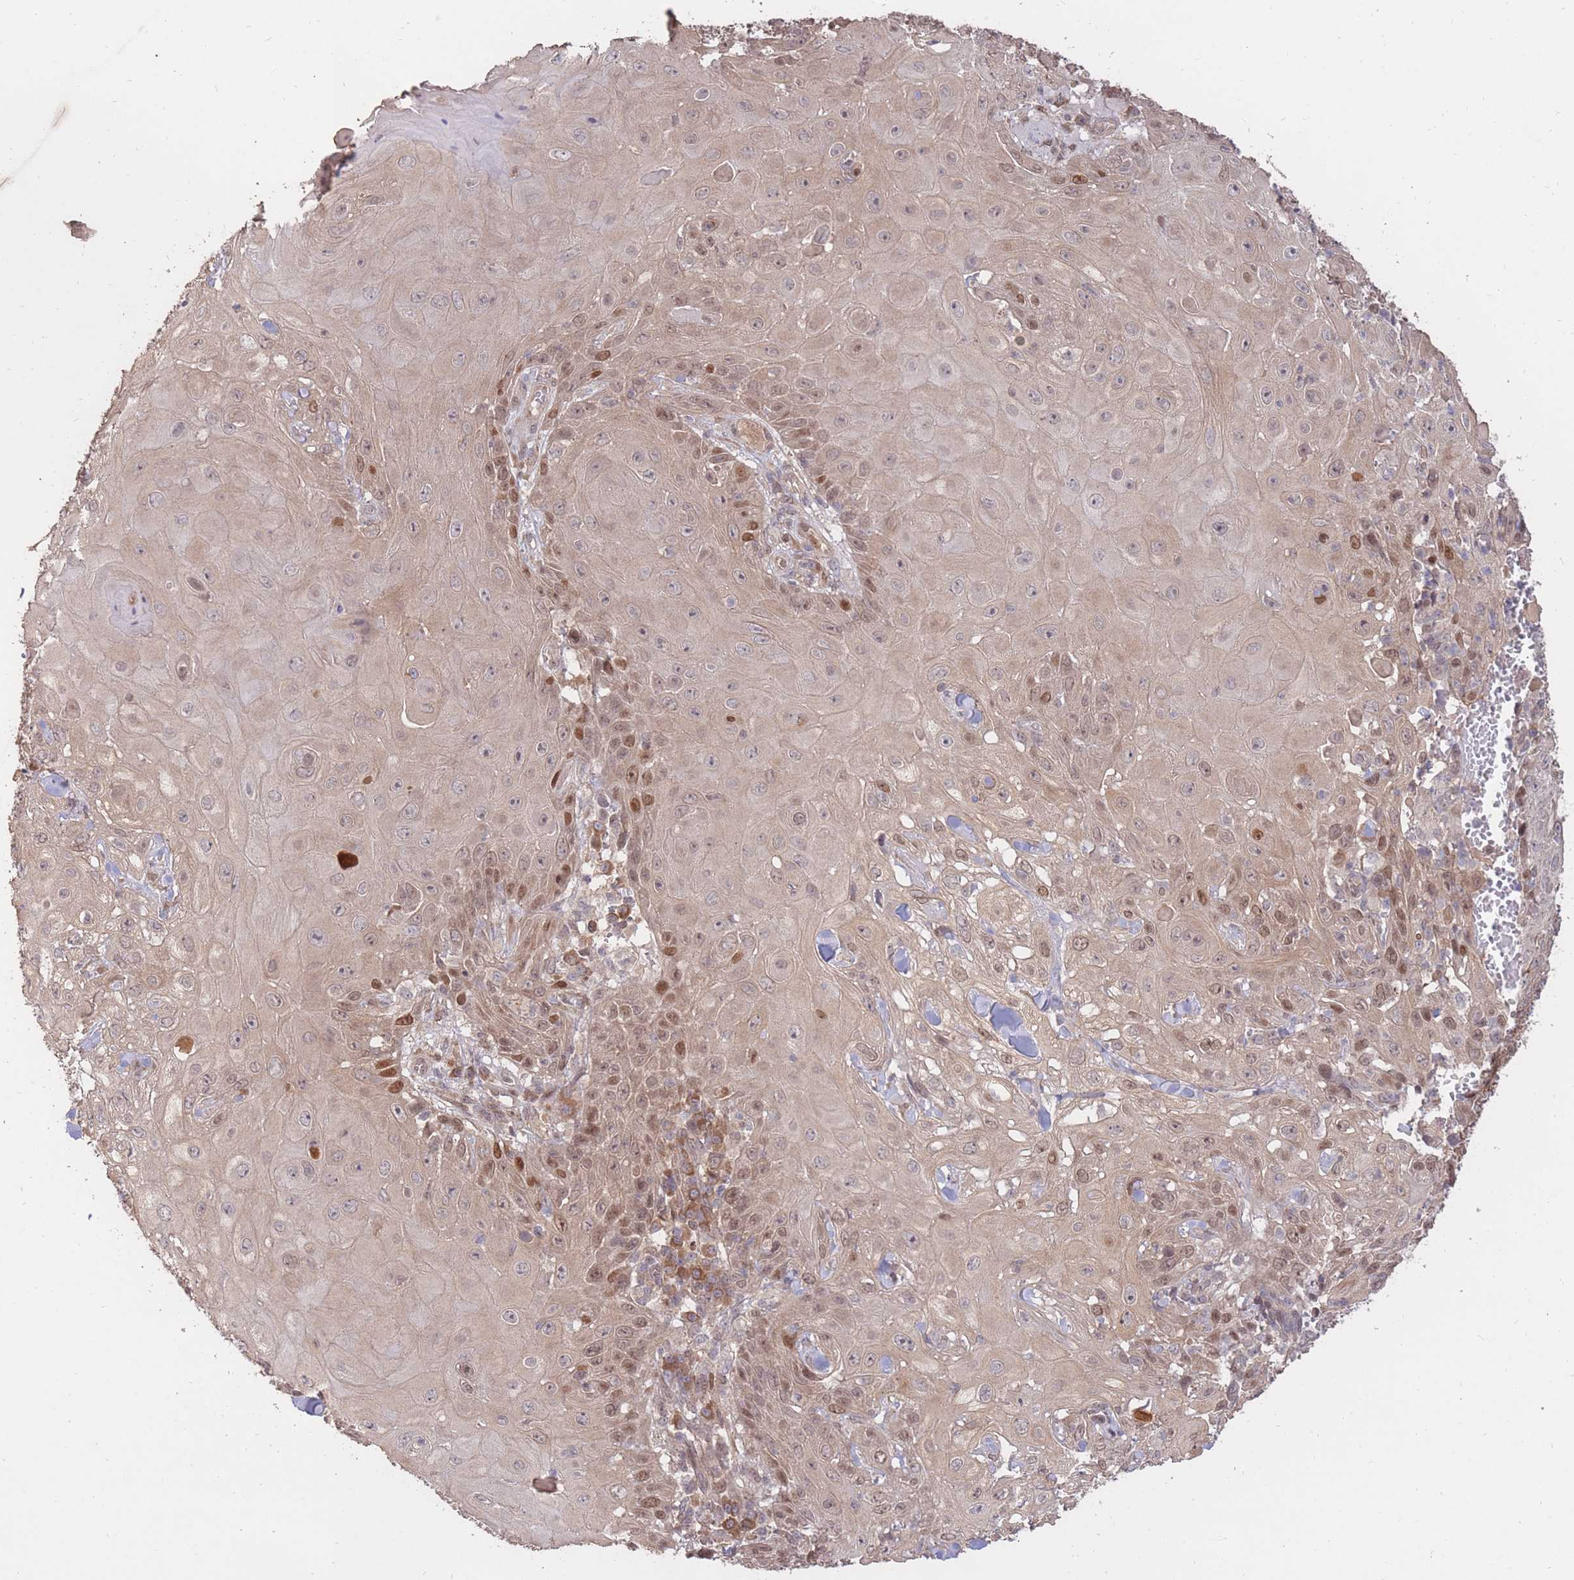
{"staining": {"intensity": "moderate", "quantity": "25%-75%", "location": "cytoplasmic/membranous,nuclear"}, "tissue": "skin cancer", "cell_type": "Tumor cells", "image_type": "cancer", "snomed": [{"axis": "morphology", "description": "Normal tissue, NOS"}, {"axis": "morphology", "description": "Squamous cell carcinoma, NOS"}, {"axis": "topography", "description": "Skin"}, {"axis": "topography", "description": "Cartilage tissue"}], "caption": "There is medium levels of moderate cytoplasmic/membranous and nuclear positivity in tumor cells of squamous cell carcinoma (skin), as demonstrated by immunohistochemical staining (brown color).", "gene": "RGS14", "patient": {"sex": "female", "age": 79}}